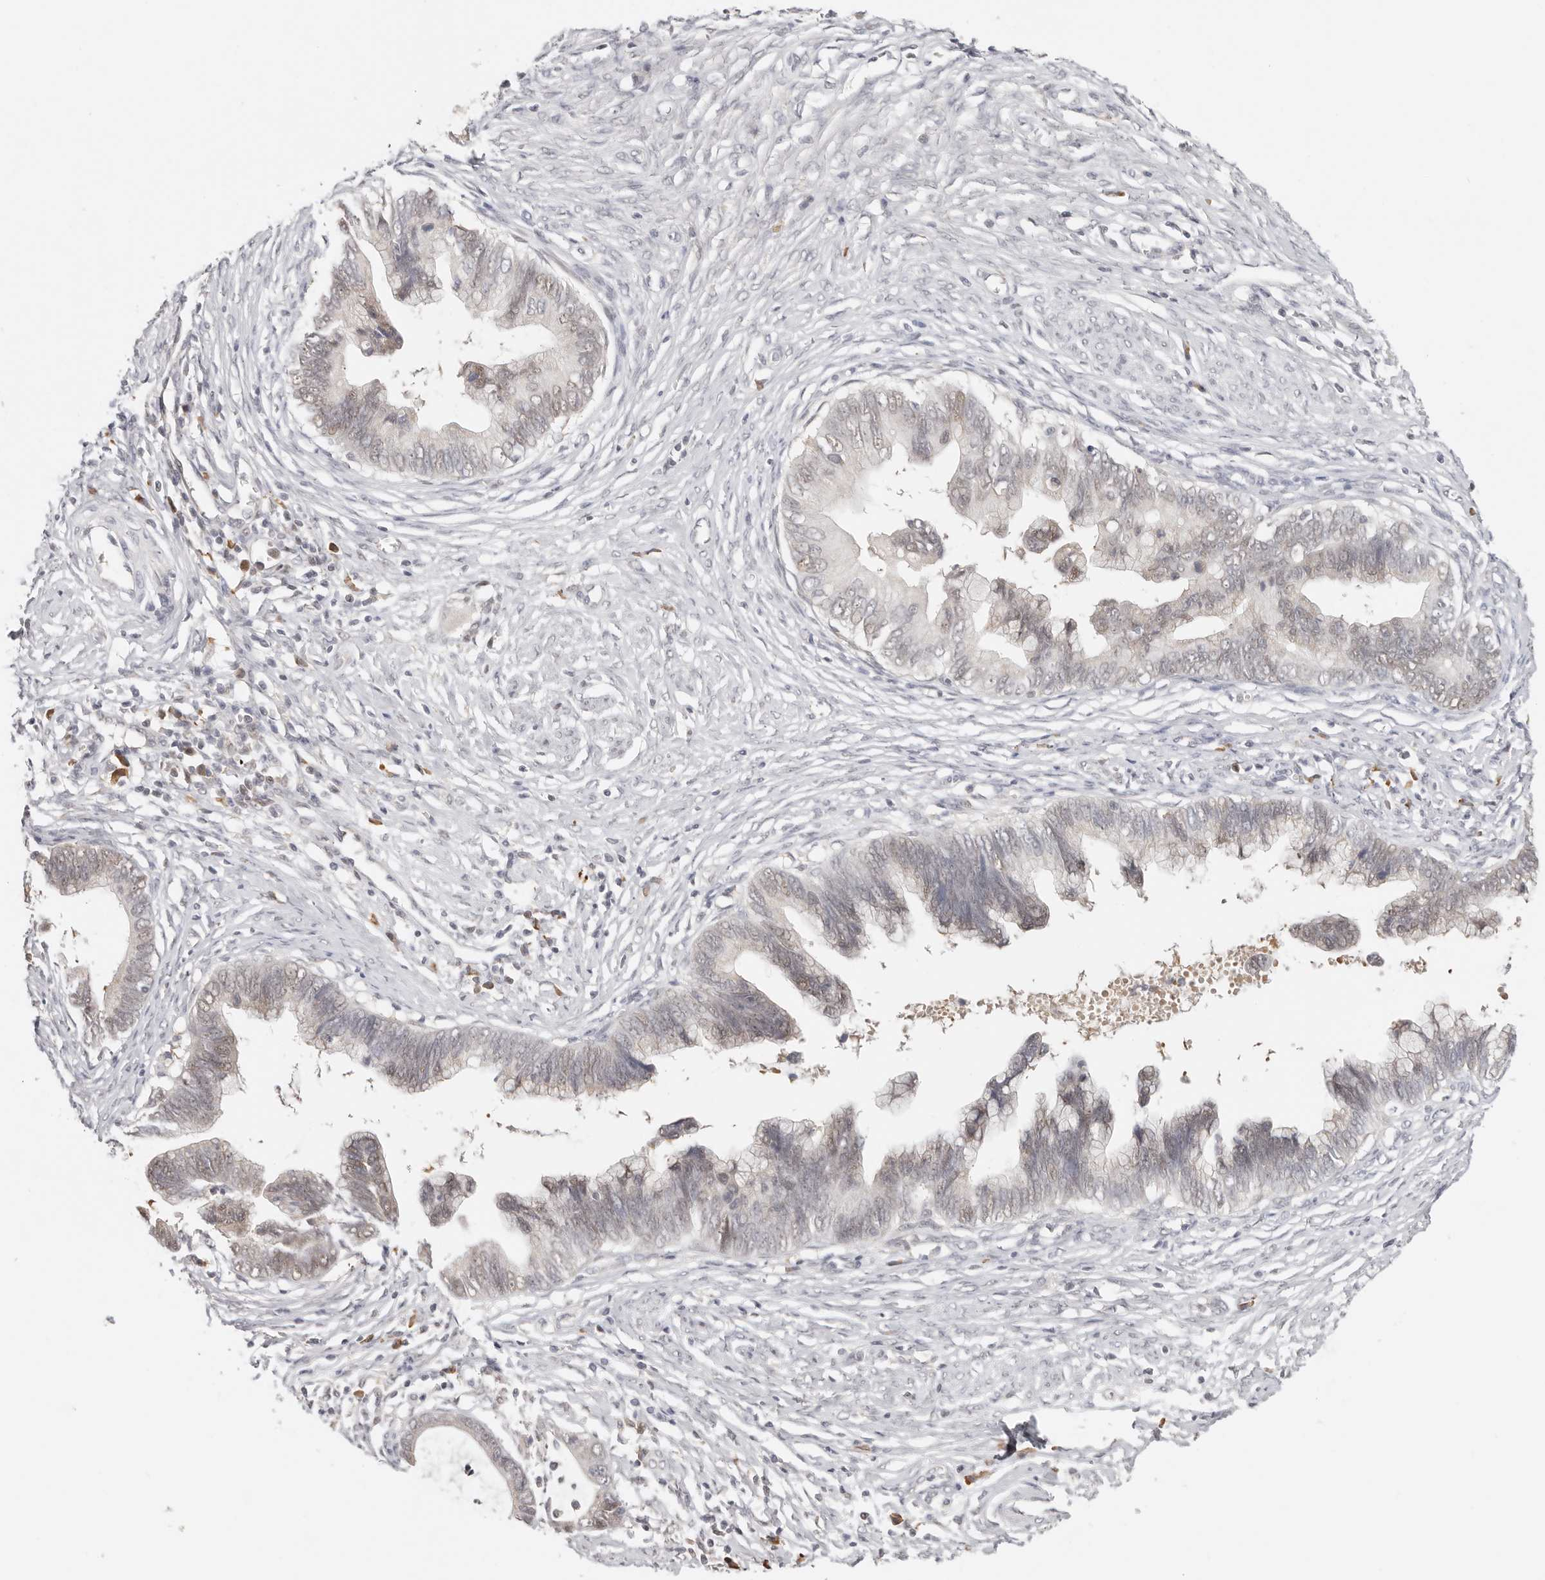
{"staining": {"intensity": "weak", "quantity": "<25%", "location": "nuclear"}, "tissue": "cervical cancer", "cell_type": "Tumor cells", "image_type": "cancer", "snomed": [{"axis": "morphology", "description": "Adenocarcinoma, NOS"}, {"axis": "topography", "description": "Cervix"}], "caption": "This is a micrograph of immunohistochemistry (IHC) staining of cervical adenocarcinoma, which shows no staining in tumor cells.", "gene": "LARP7", "patient": {"sex": "female", "age": 44}}